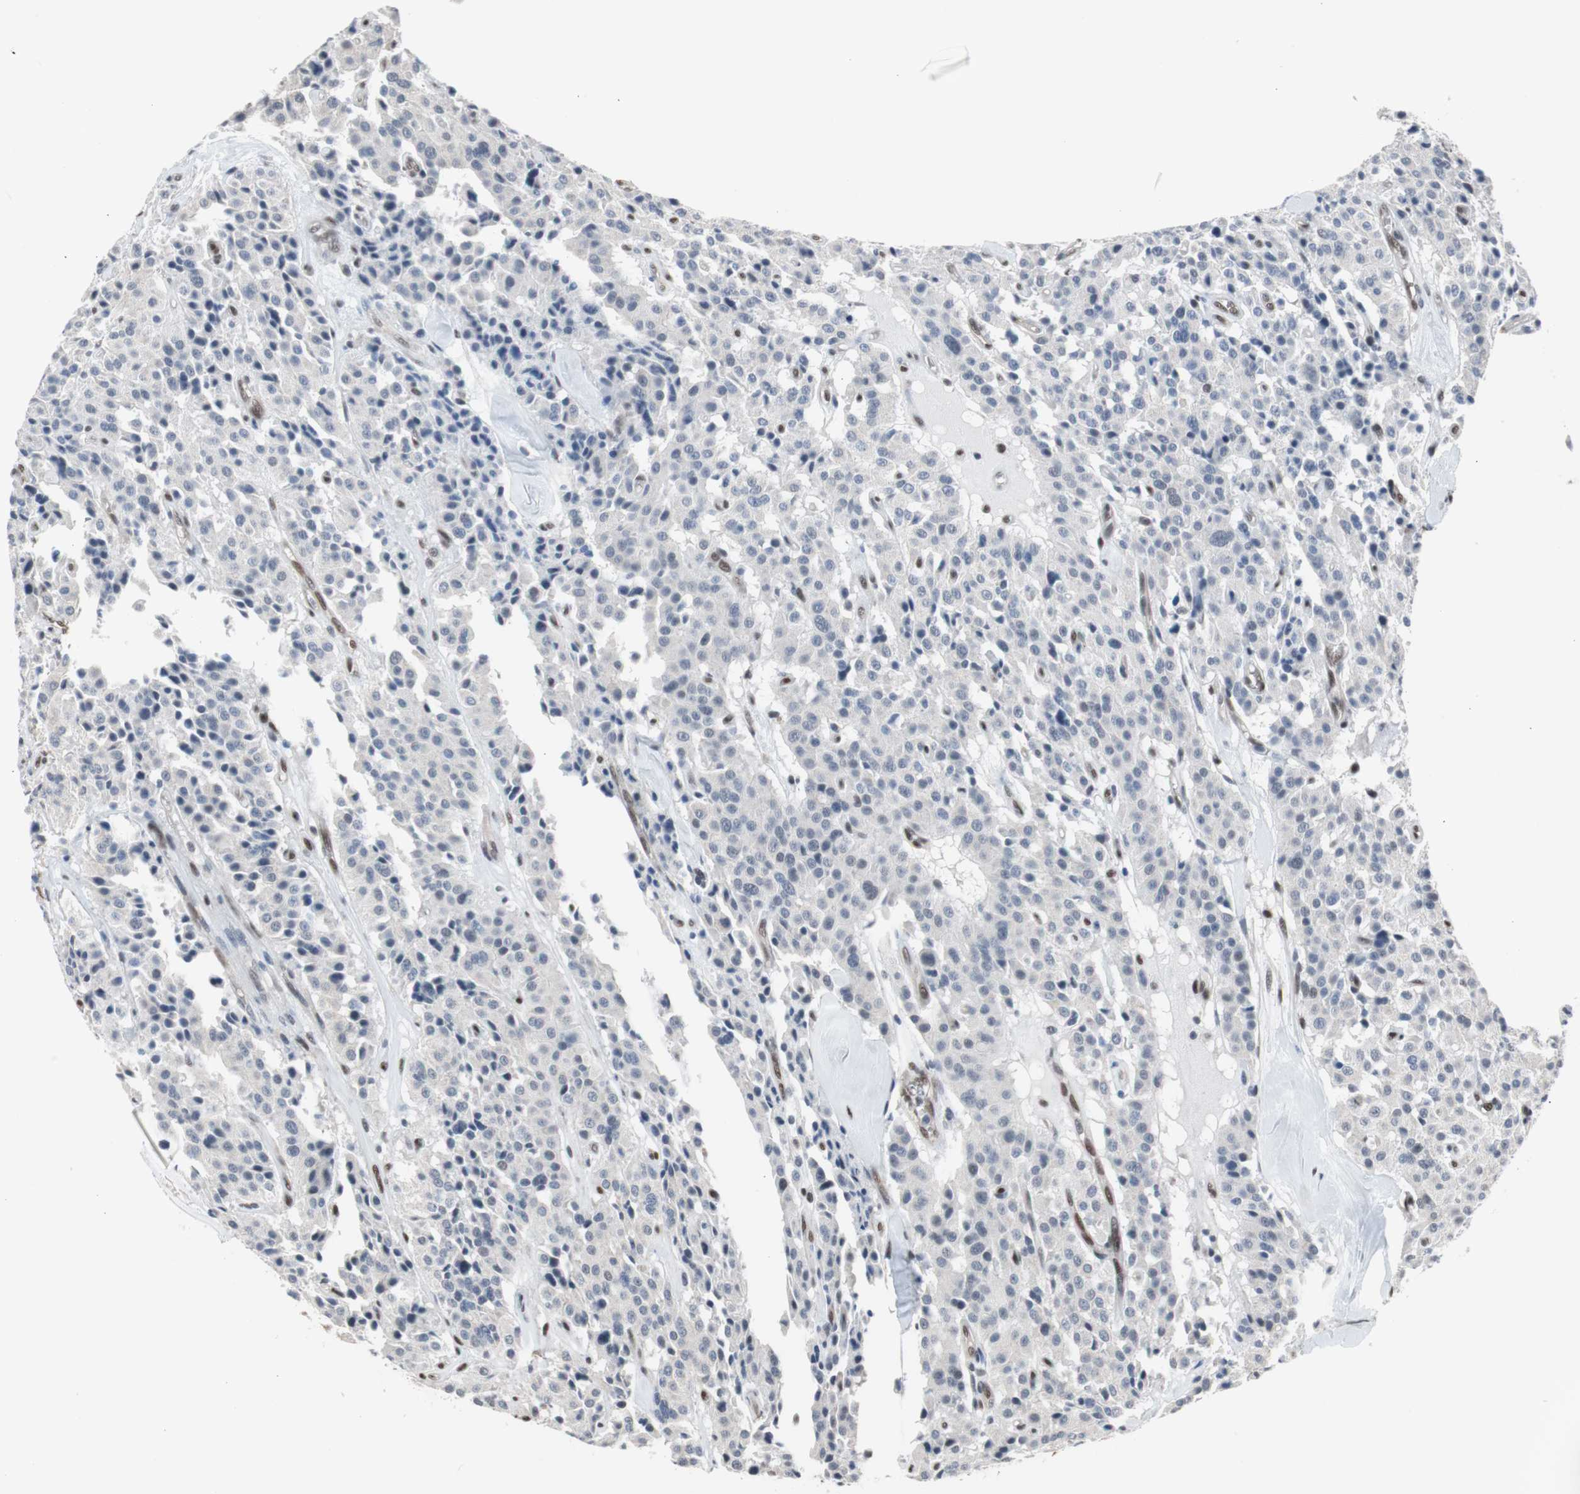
{"staining": {"intensity": "negative", "quantity": "none", "location": "none"}, "tissue": "carcinoid", "cell_type": "Tumor cells", "image_type": "cancer", "snomed": [{"axis": "morphology", "description": "Carcinoid, malignant, NOS"}, {"axis": "topography", "description": "Lung"}], "caption": "Tumor cells show no significant protein positivity in carcinoid (malignant).", "gene": "PML", "patient": {"sex": "male", "age": 30}}